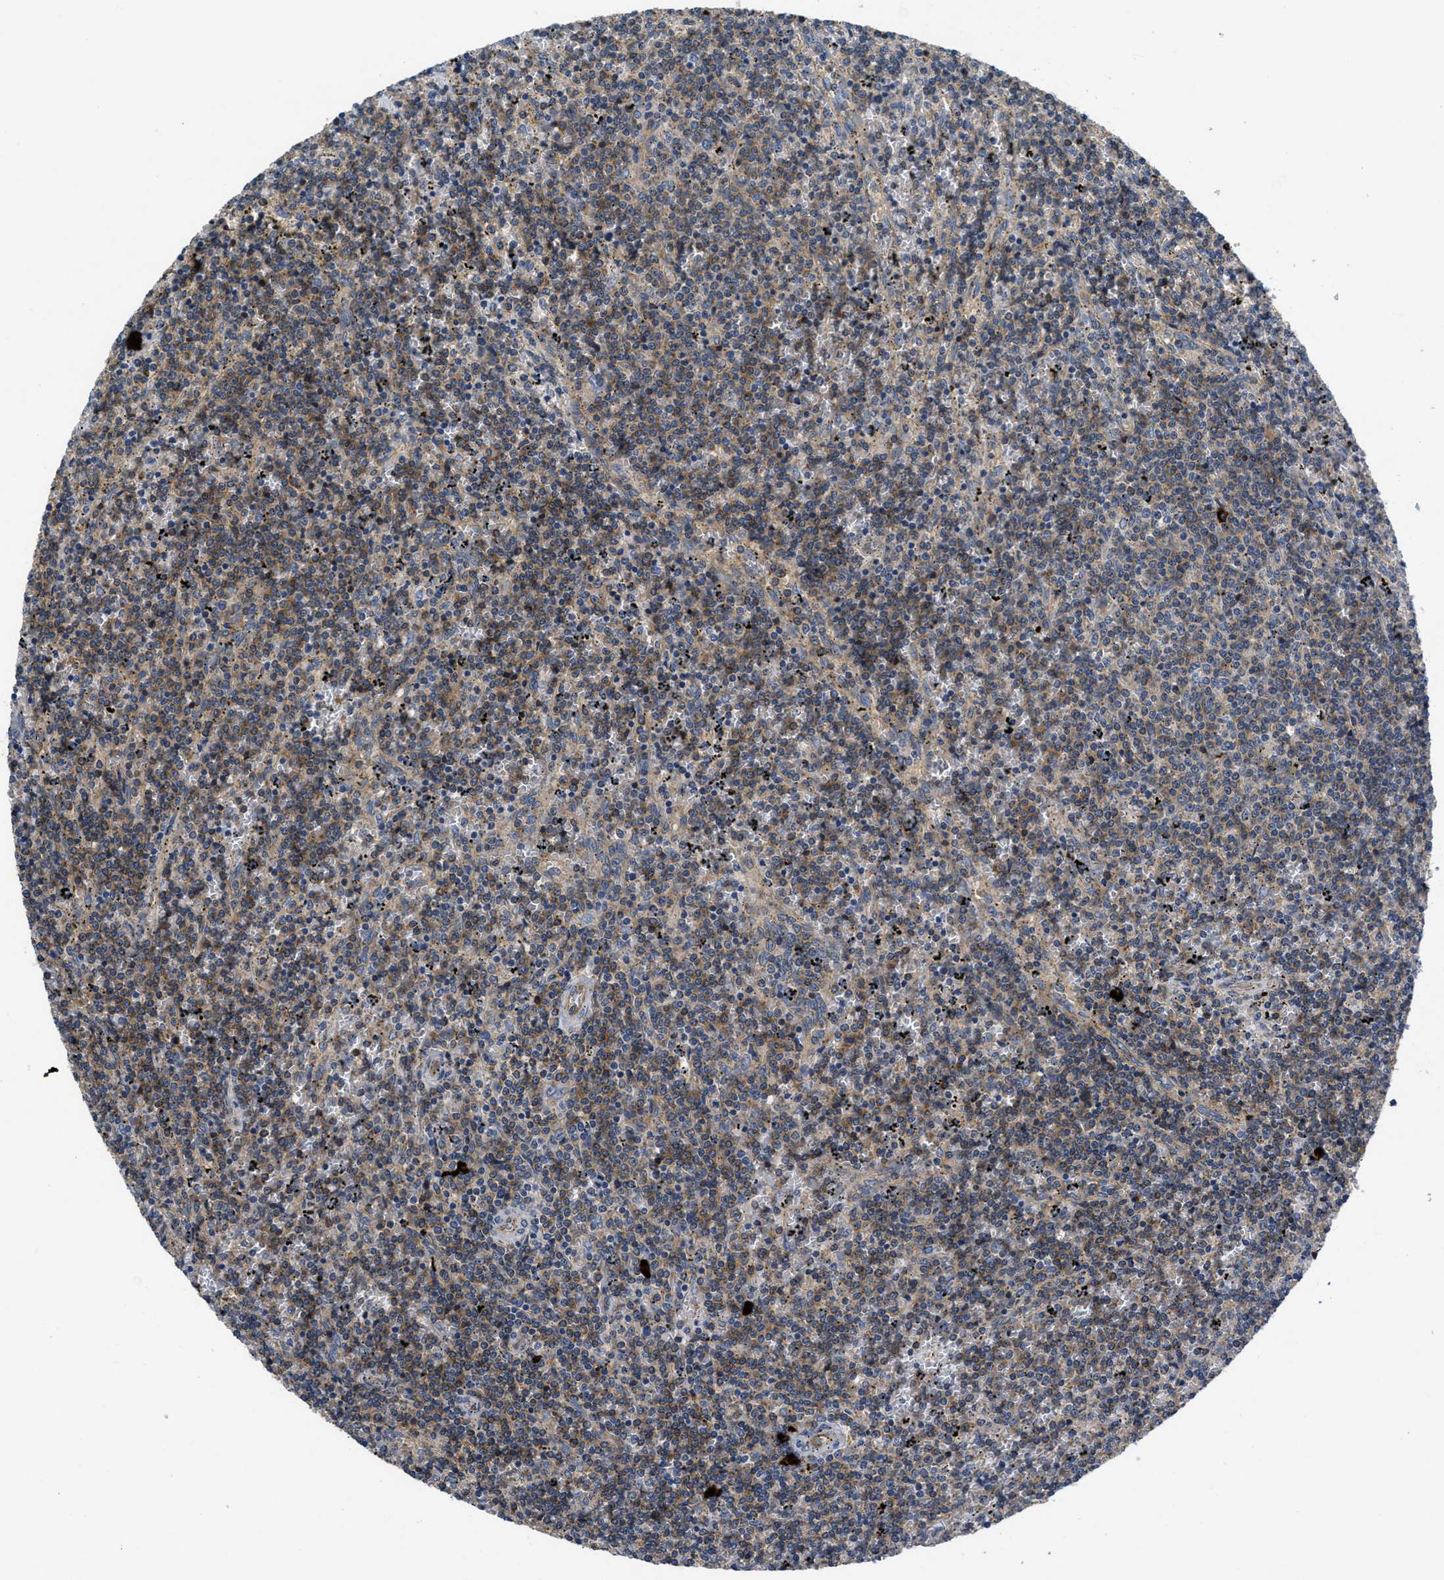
{"staining": {"intensity": "weak", "quantity": "25%-75%", "location": "cytoplasmic/membranous"}, "tissue": "lymphoma", "cell_type": "Tumor cells", "image_type": "cancer", "snomed": [{"axis": "morphology", "description": "Malignant lymphoma, non-Hodgkin's type, Low grade"}, {"axis": "topography", "description": "Spleen"}], "caption": "Human lymphoma stained with a brown dye reveals weak cytoplasmic/membranous positive positivity in about 25%-75% of tumor cells.", "gene": "GALK1", "patient": {"sex": "female", "age": 50}}